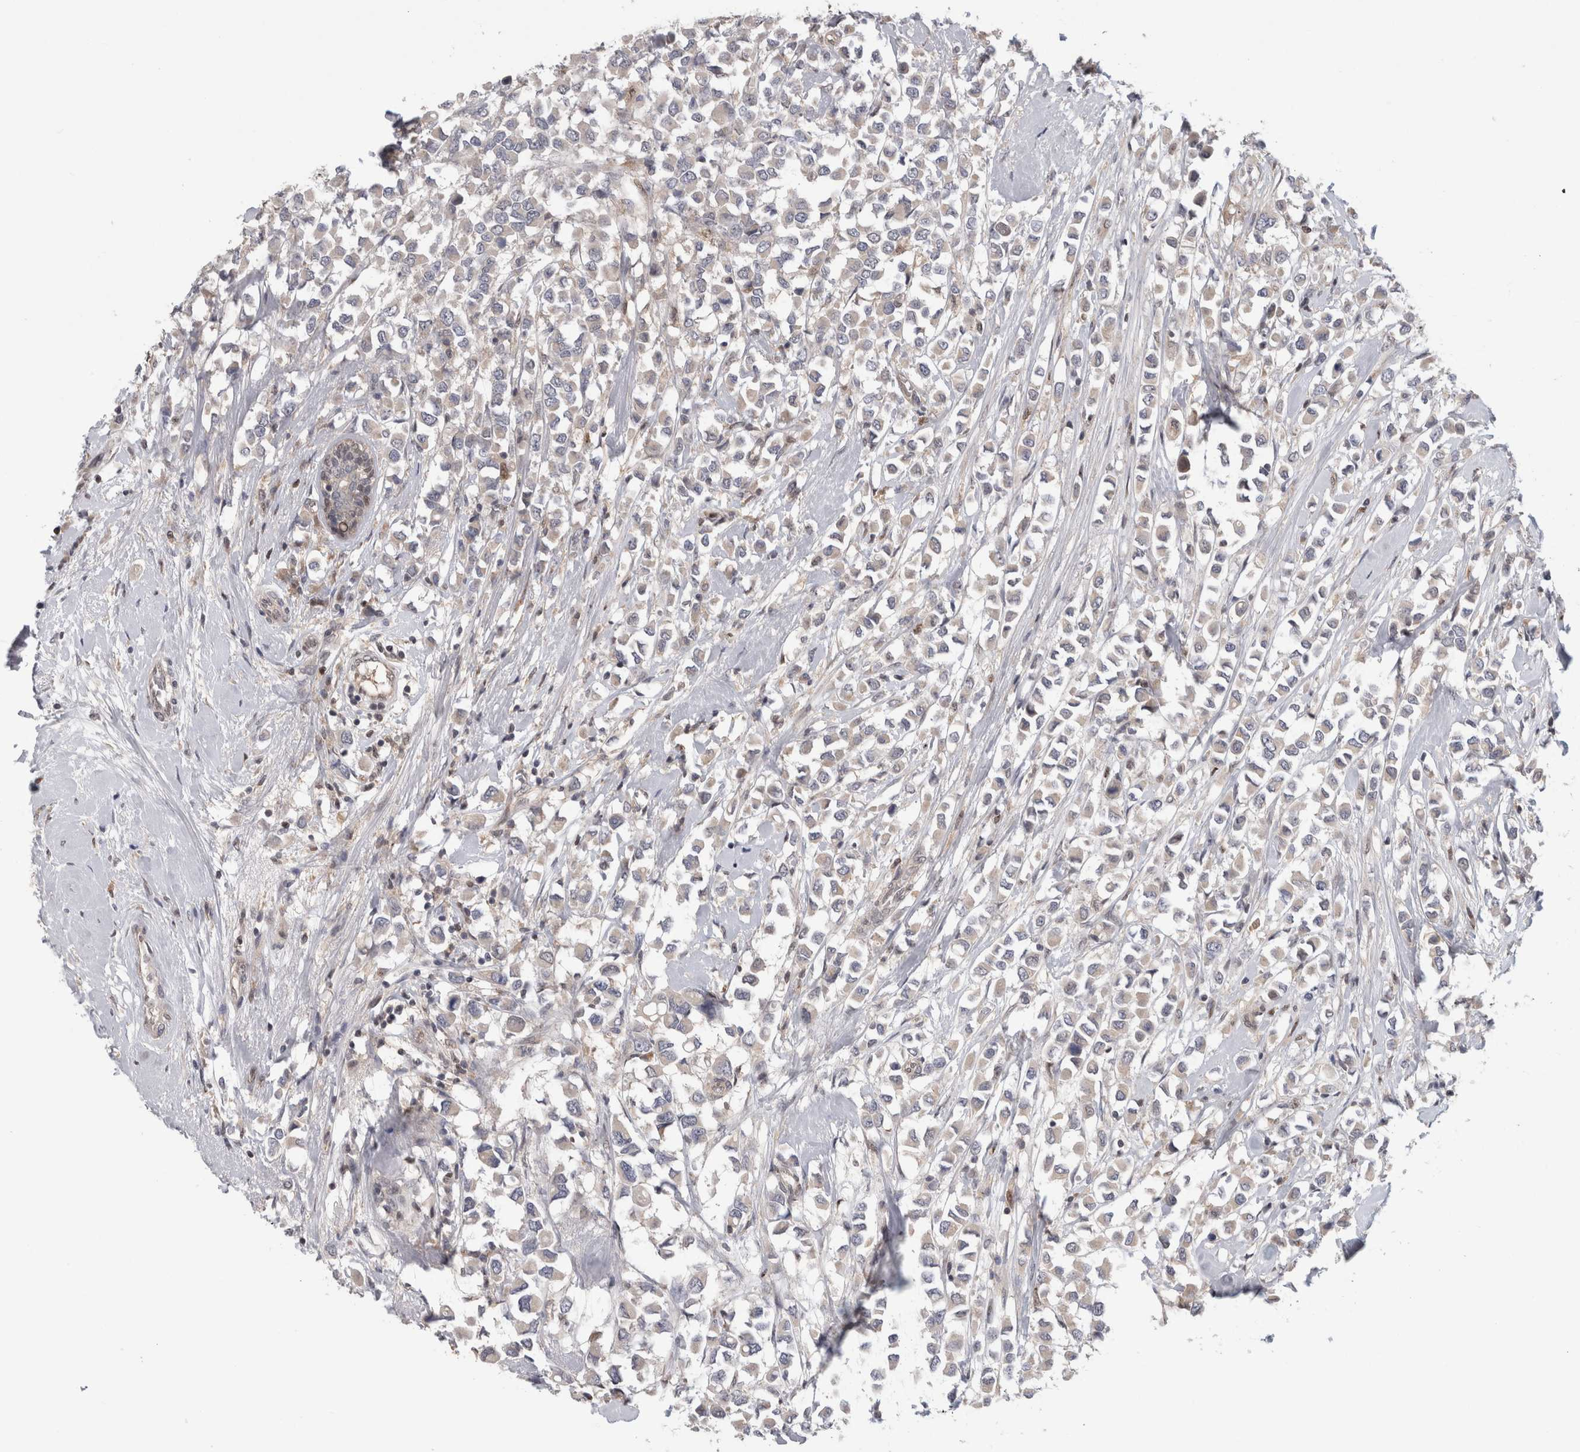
{"staining": {"intensity": "weak", "quantity": "<25%", "location": "cytoplasmic/membranous"}, "tissue": "breast cancer", "cell_type": "Tumor cells", "image_type": "cancer", "snomed": [{"axis": "morphology", "description": "Duct carcinoma"}, {"axis": "topography", "description": "Breast"}], "caption": "Breast infiltrating ductal carcinoma was stained to show a protein in brown. There is no significant expression in tumor cells. (DAB immunohistochemistry visualized using brightfield microscopy, high magnification).", "gene": "PIGP", "patient": {"sex": "female", "age": 61}}